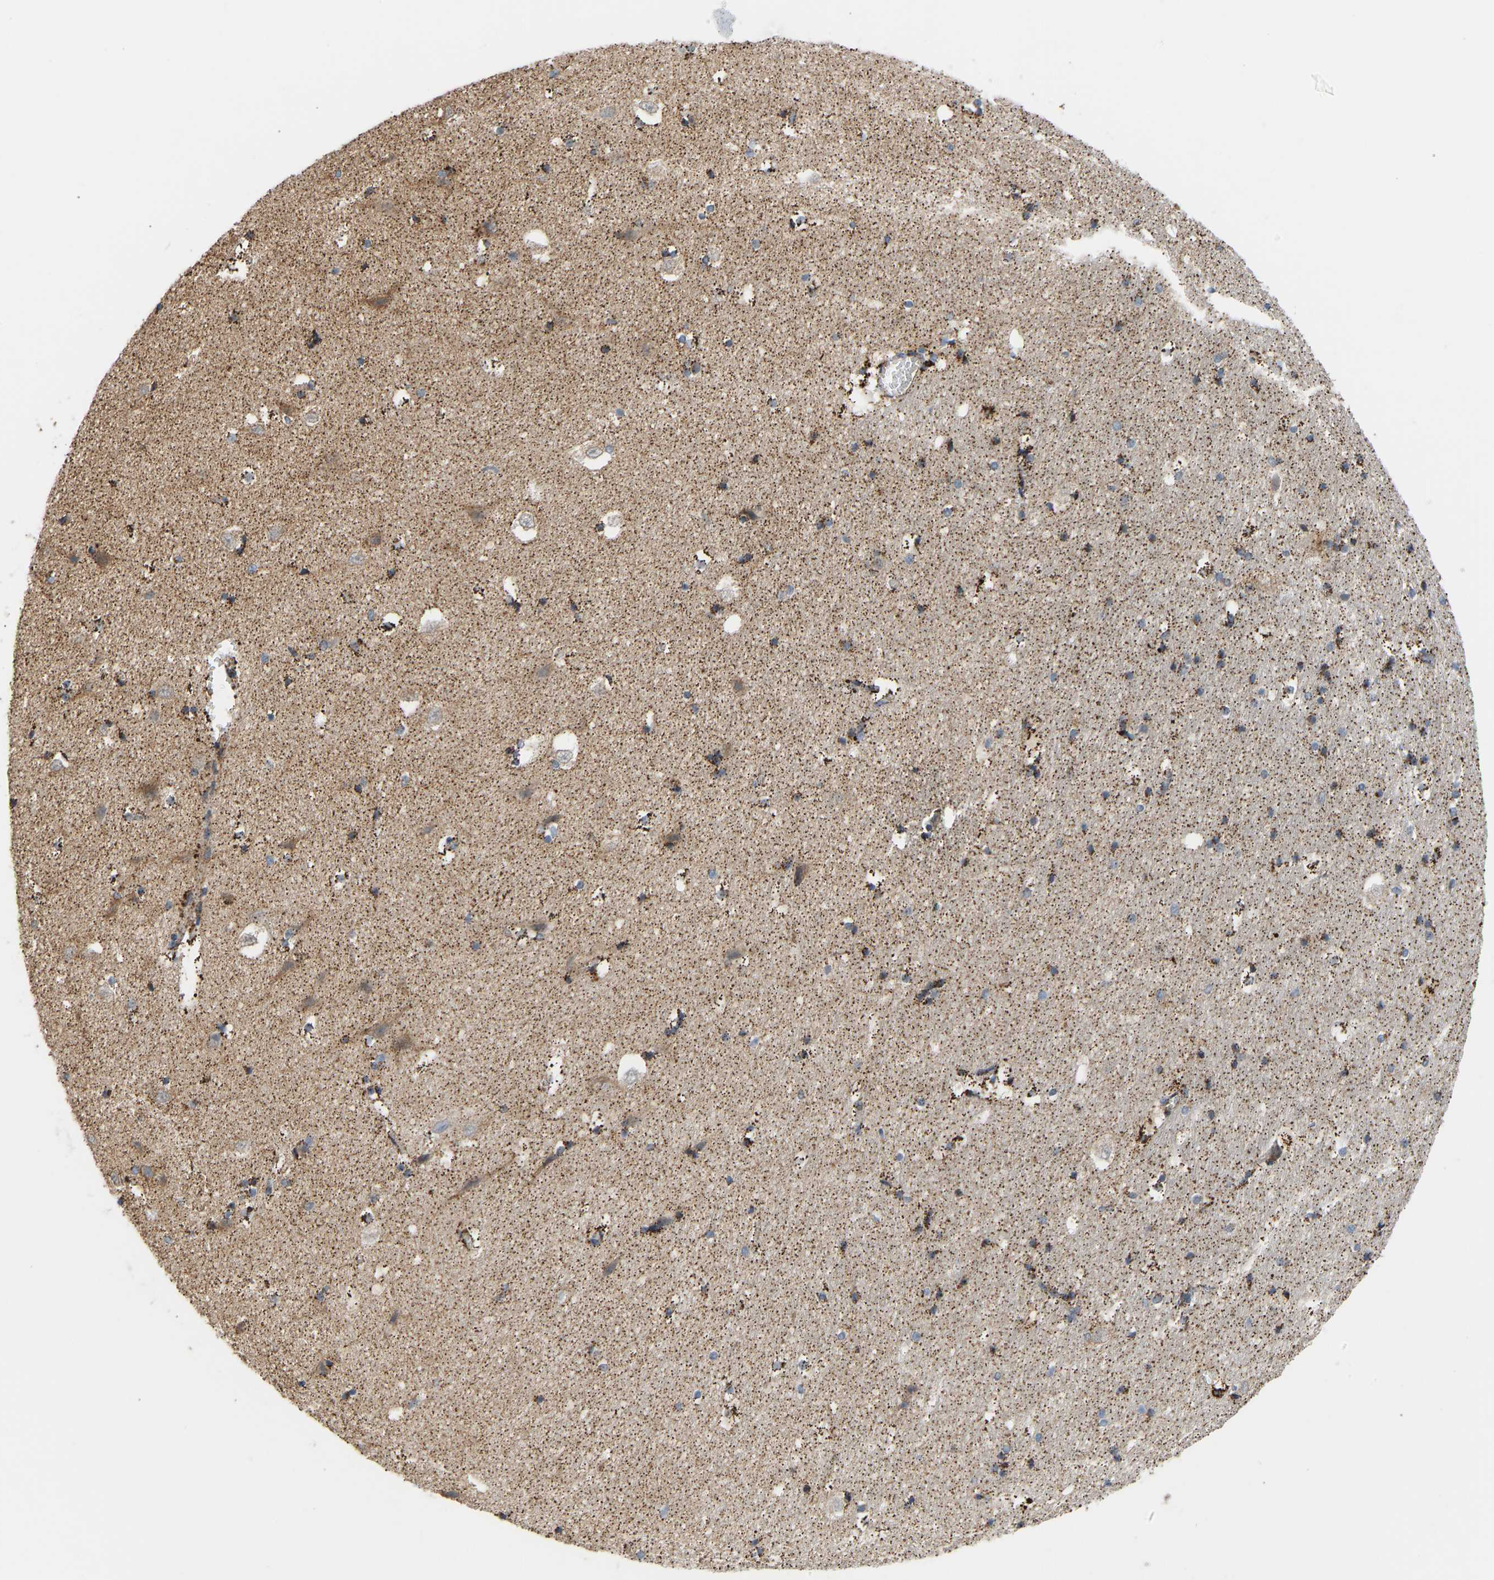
{"staining": {"intensity": "strong", "quantity": ">75%", "location": "cytoplasmic/membranous"}, "tissue": "hippocampus", "cell_type": "Glial cells", "image_type": "normal", "snomed": [{"axis": "morphology", "description": "Normal tissue, NOS"}, {"axis": "topography", "description": "Hippocampus"}], "caption": "Unremarkable hippocampus demonstrates strong cytoplasmic/membranous expression in about >75% of glial cells, visualized by immunohistochemistry. (Brightfield microscopy of DAB IHC at high magnification).", "gene": "GPSM2", "patient": {"sex": "male", "age": 45}}